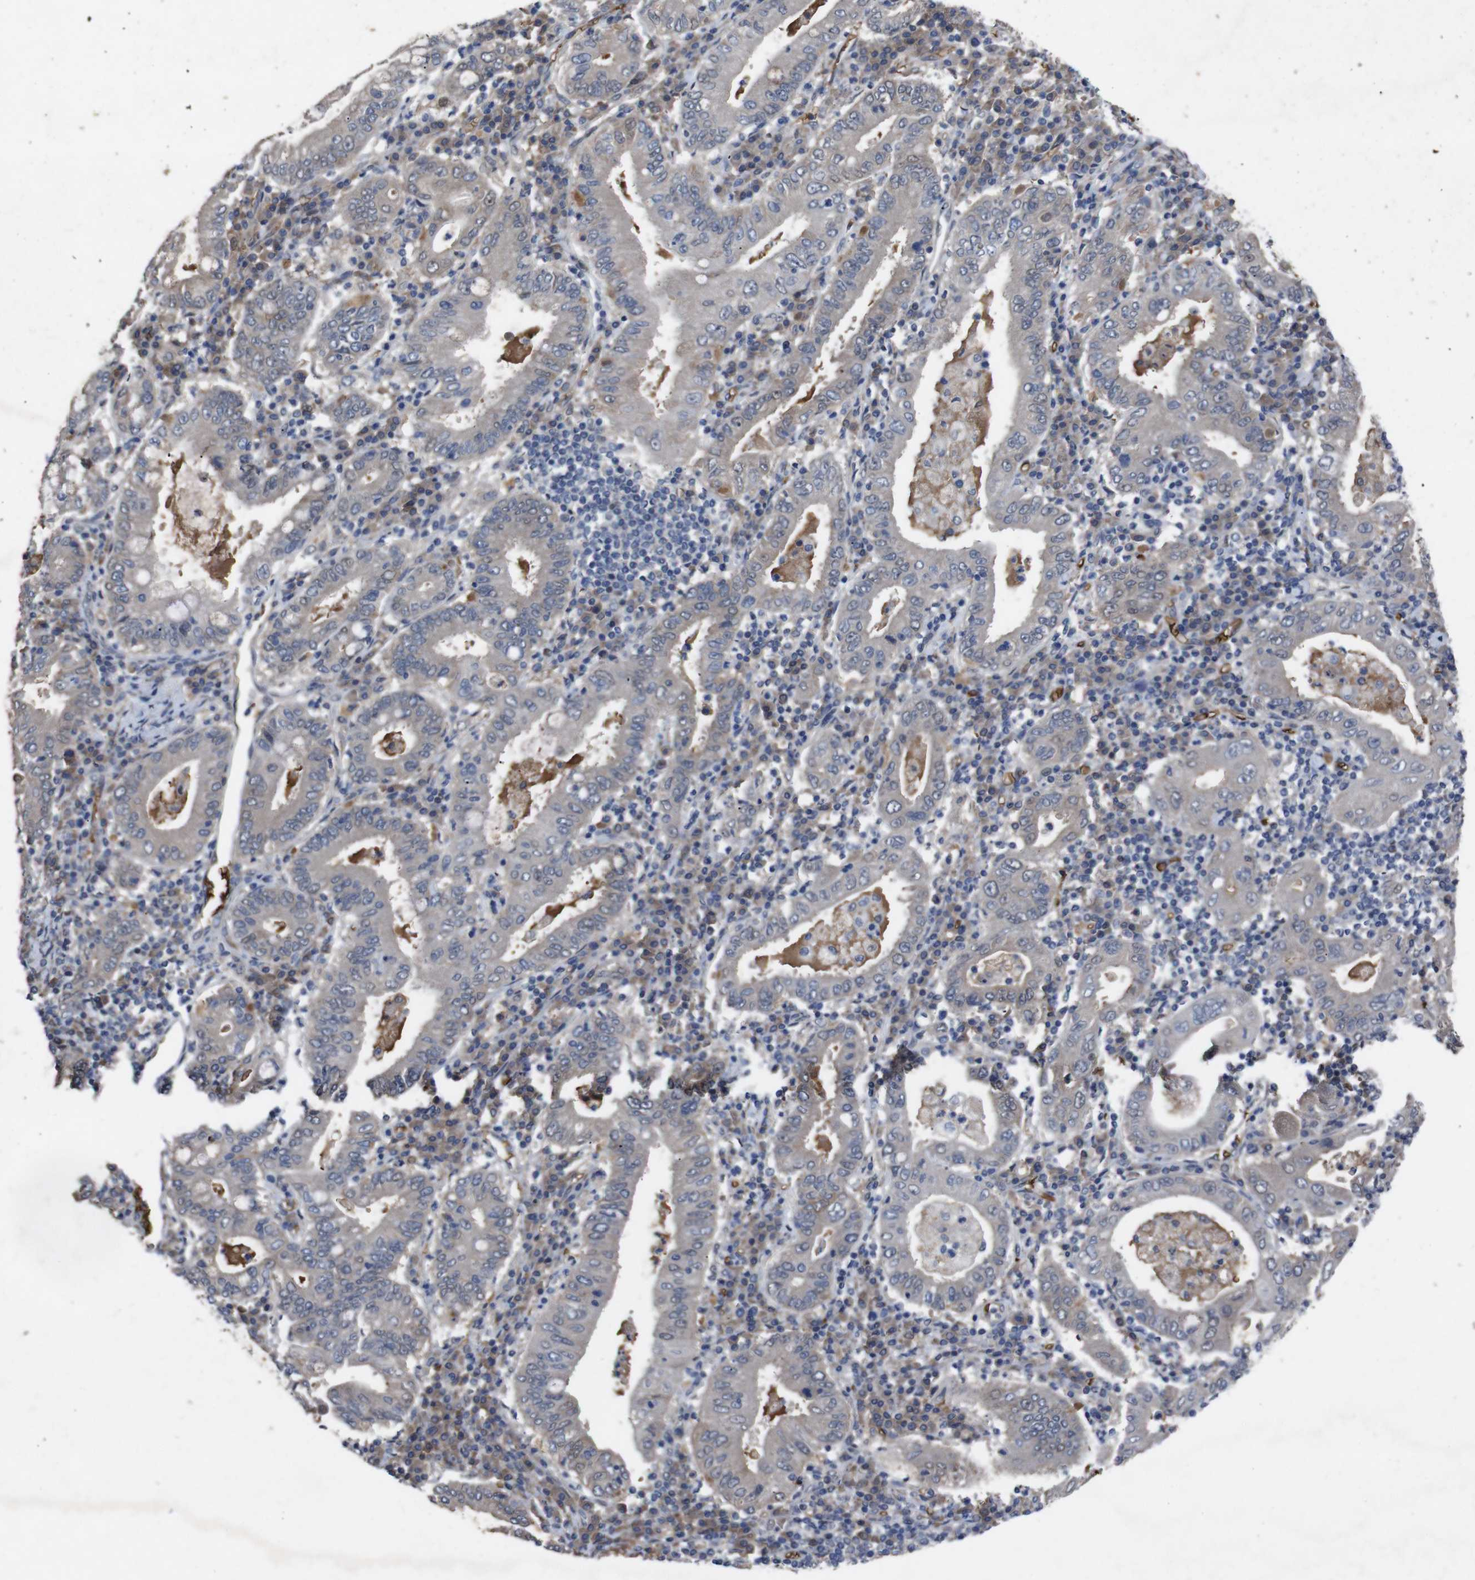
{"staining": {"intensity": "weak", "quantity": "<25%", "location": "cytoplasmic/membranous"}, "tissue": "stomach cancer", "cell_type": "Tumor cells", "image_type": "cancer", "snomed": [{"axis": "morphology", "description": "Normal tissue, NOS"}, {"axis": "morphology", "description": "Adenocarcinoma, NOS"}, {"axis": "topography", "description": "Esophagus"}, {"axis": "topography", "description": "Stomach, upper"}, {"axis": "topography", "description": "Peripheral nerve tissue"}], "caption": "A photomicrograph of adenocarcinoma (stomach) stained for a protein reveals no brown staining in tumor cells. (Brightfield microscopy of DAB (3,3'-diaminobenzidine) IHC at high magnification).", "gene": "SPTB", "patient": {"sex": "male", "age": 62}}